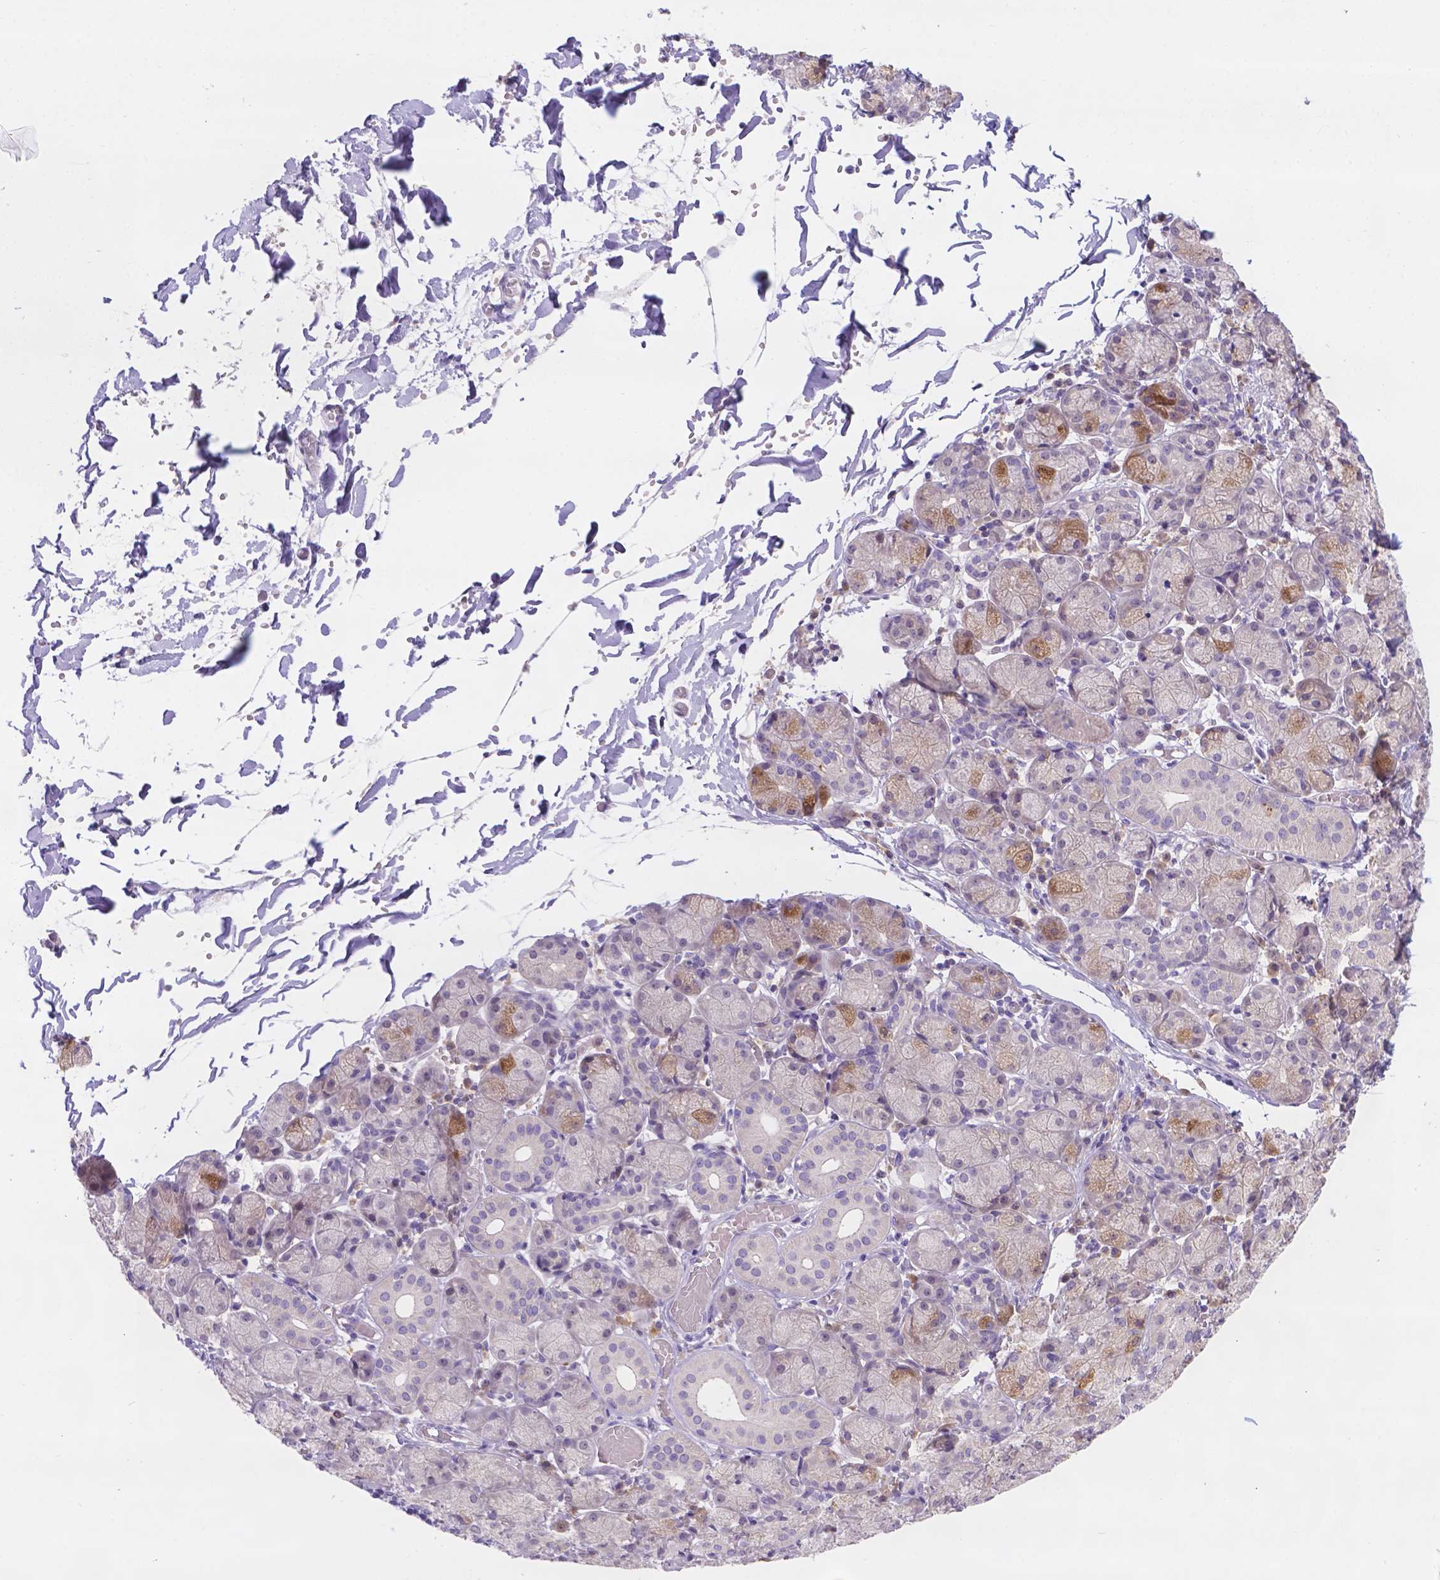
{"staining": {"intensity": "moderate", "quantity": "<25%", "location": "cytoplasmic/membranous"}, "tissue": "salivary gland", "cell_type": "Glandular cells", "image_type": "normal", "snomed": [{"axis": "morphology", "description": "Normal tissue, NOS"}, {"axis": "topography", "description": "Salivary gland"}, {"axis": "topography", "description": "Peripheral nerve tissue"}], "caption": "This histopathology image shows immunohistochemistry (IHC) staining of normal human salivary gland, with low moderate cytoplasmic/membranous positivity in approximately <25% of glandular cells.", "gene": "CD96", "patient": {"sex": "female", "age": 24}}